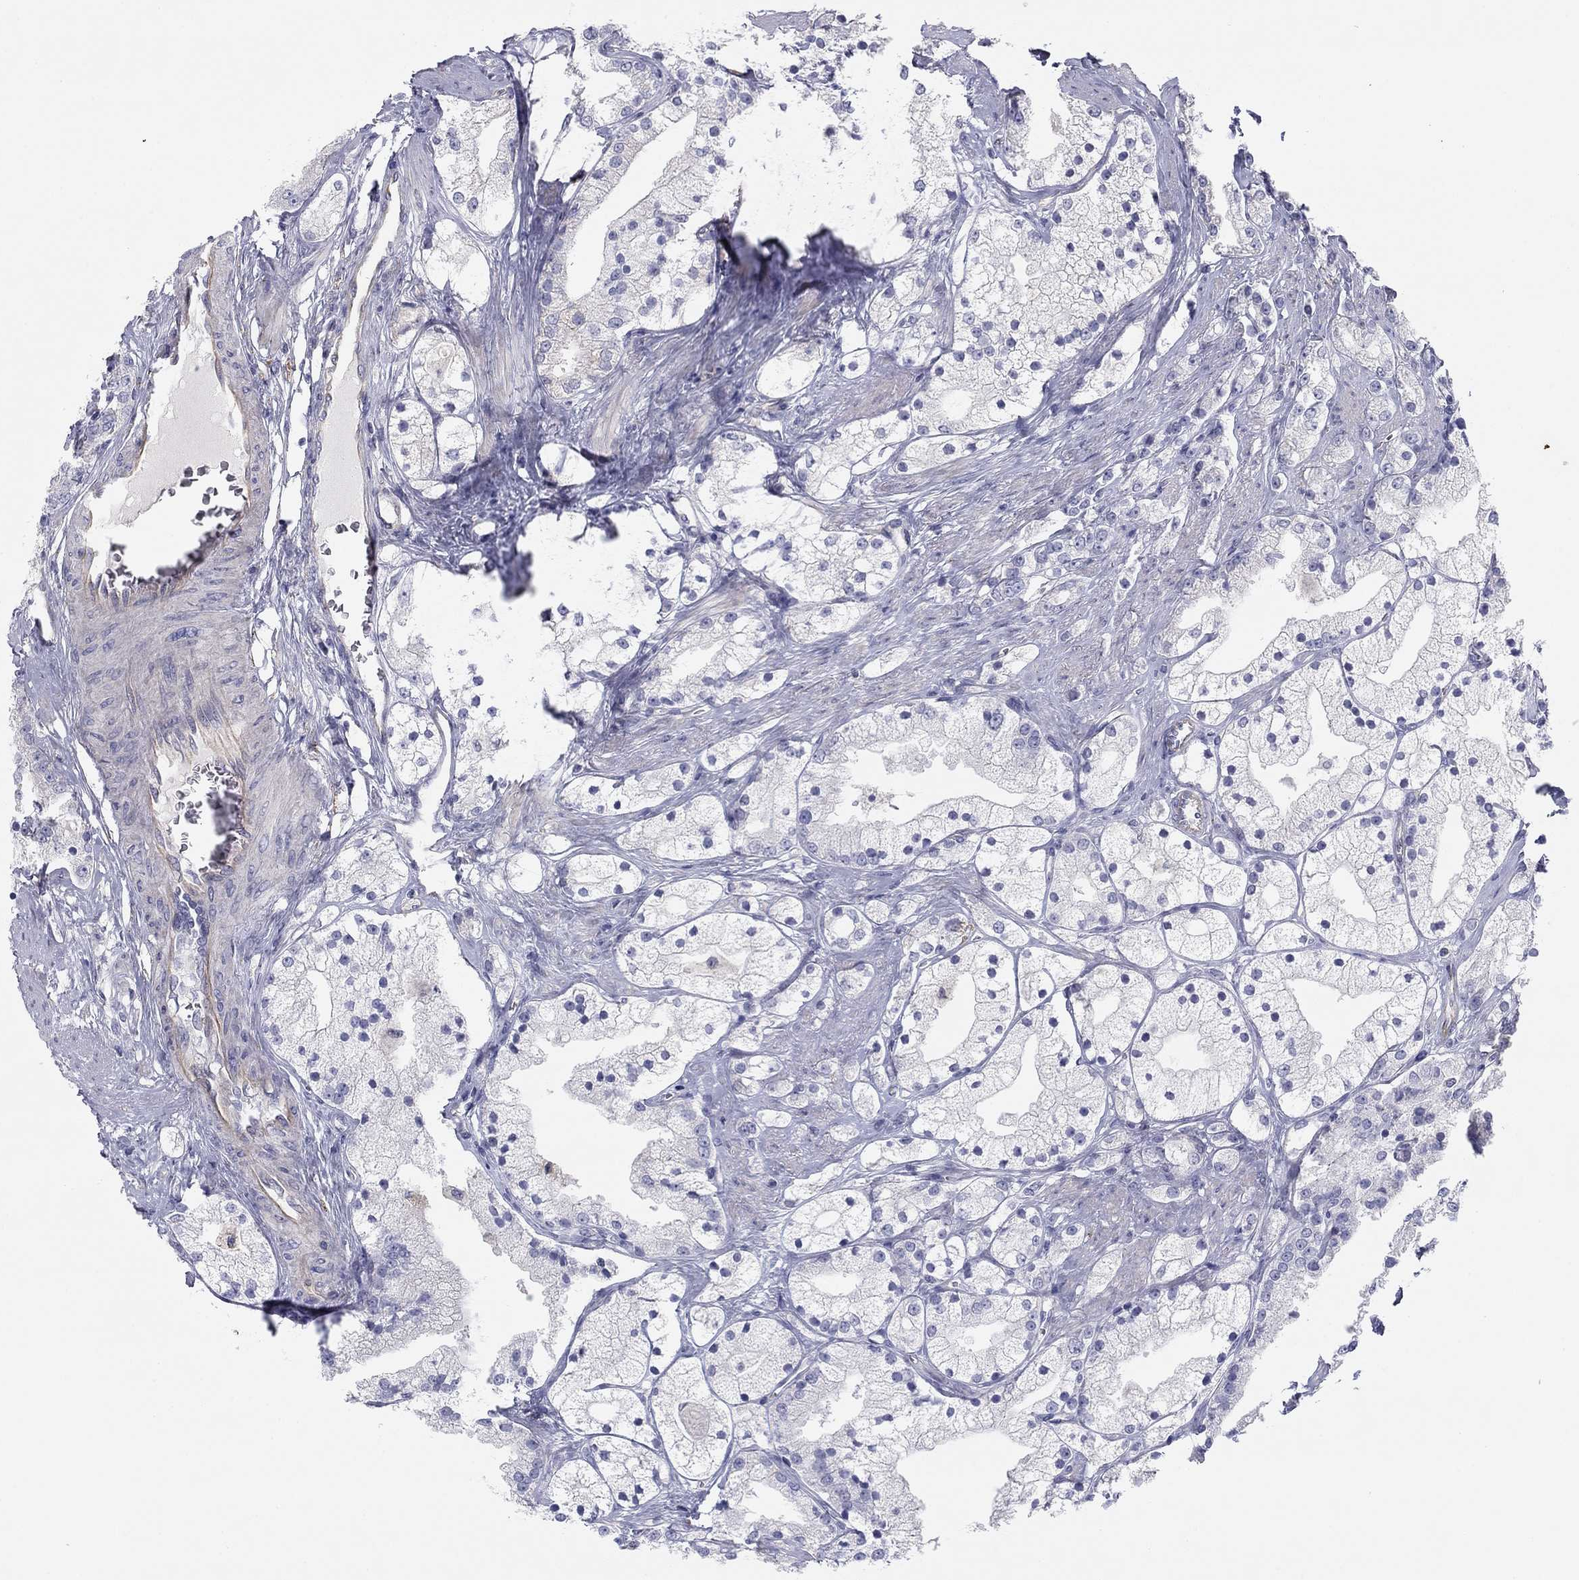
{"staining": {"intensity": "negative", "quantity": "none", "location": "none"}, "tissue": "prostate cancer", "cell_type": "Tumor cells", "image_type": "cancer", "snomed": [{"axis": "morphology", "description": "Adenocarcinoma, NOS"}, {"axis": "topography", "description": "Prostate and seminal vesicle, NOS"}, {"axis": "topography", "description": "Prostate"}], "caption": "A high-resolution histopathology image shows IHC staining of prostate cancer (adenocarcinoma), which shows no significant positivity in tumor cells.", "gene": "SEPTIN3", "patient": {"sex": "male", "age": 67}}